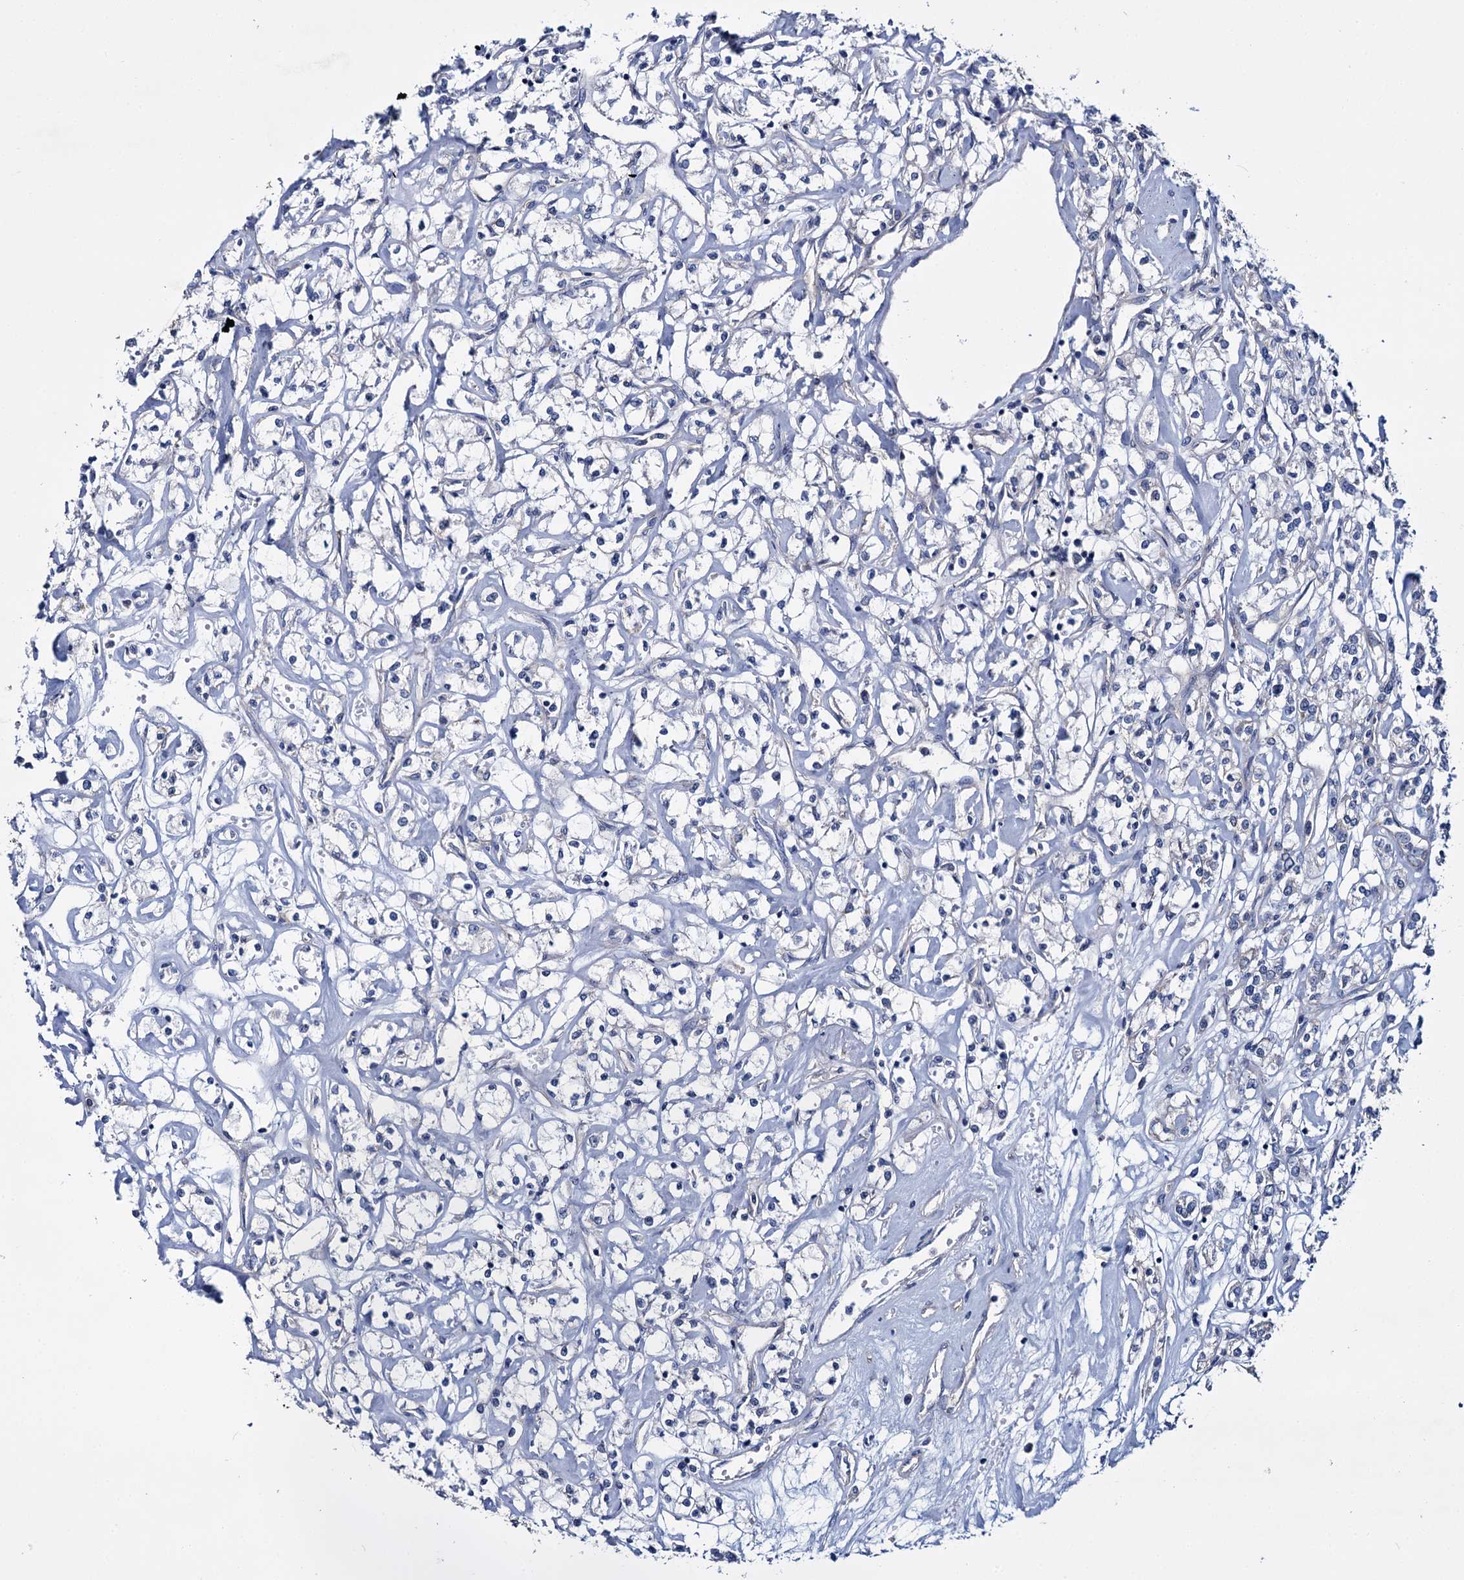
{"staining": {"intensity": "negative", "quantity": "none", "location": "none"}, "tissue": "renal cancer", "cell_type": "Tumor cells", "image_type": "cancer", "snomed": [{"axis": "morphology", "description": "Adenocarcinoma, NOS"}, {"axis": "topography", "description": "Kidney"}], "caption": "Human adenocarcinoma (renal) stained for a protein using IHC displays no expression in tumor cells.", "gene": "CEP295", "patient": {"sex": "female", "age": 59}}